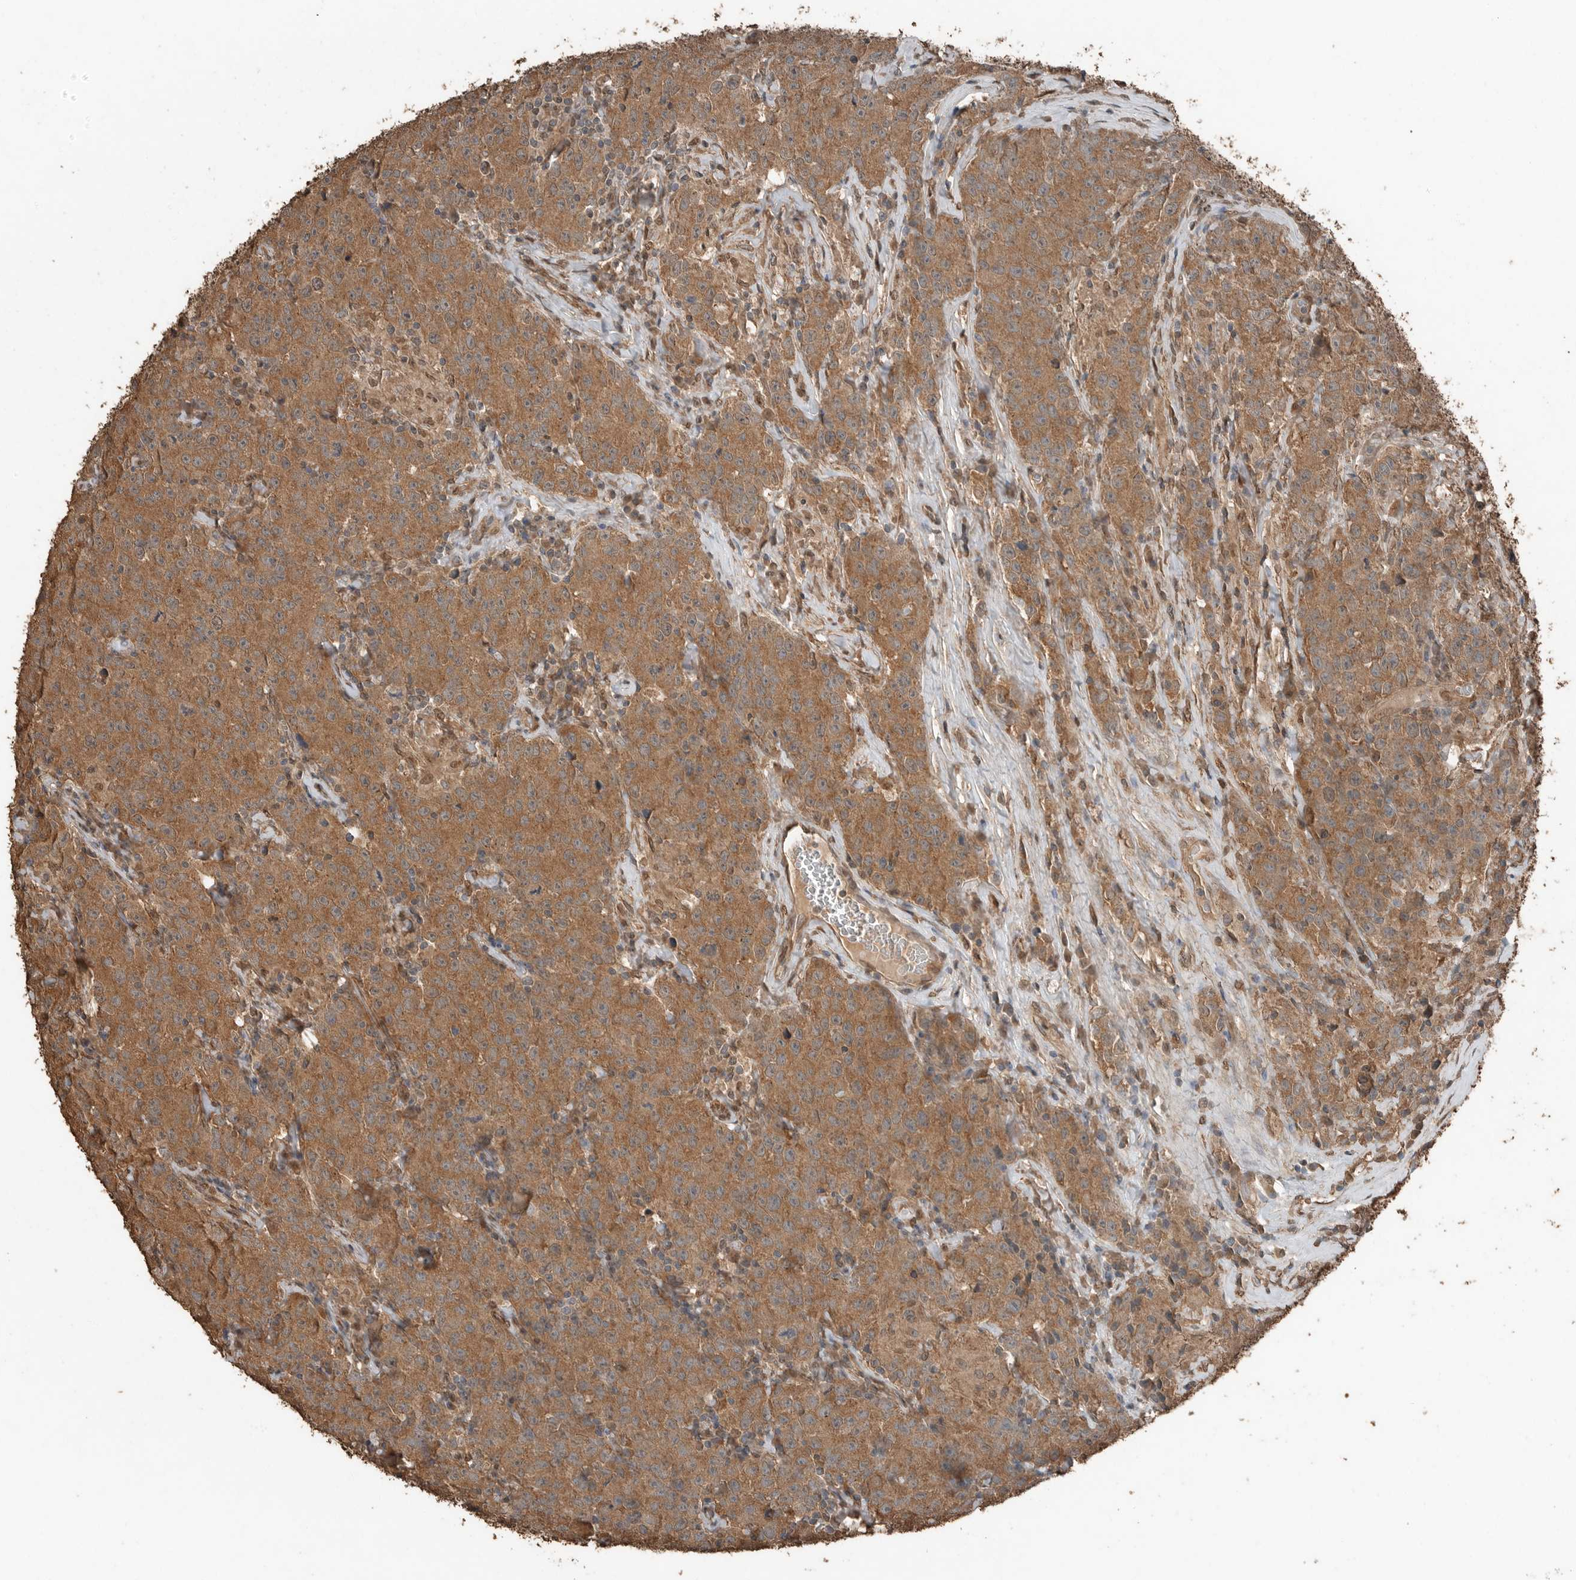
{"staining": {"intensity": "moderate", "quantity": ">75%", "location": "cytoplasmic/membranous"}, "tissue": "testis cancer", "cell_type": "Tumor cells", "image_type": "cancer", "snomed": [{"axis": "morphology", "description": "Seminoma, NOS"}, {"axis": "morphology", "description": "Carcinoma, Embryonal, NOS"}, {"axis": "topography", "description": "Testis"}], "caption": "This photomicrograph displays immunohistochemistry (IHC) staining of human testis seminoma, with medium moderate cytoplasmic/membranous staining in about >75% of tumor cells.", "gene": "BLZF1", "patient": {"sex": "male", "age": 43}}